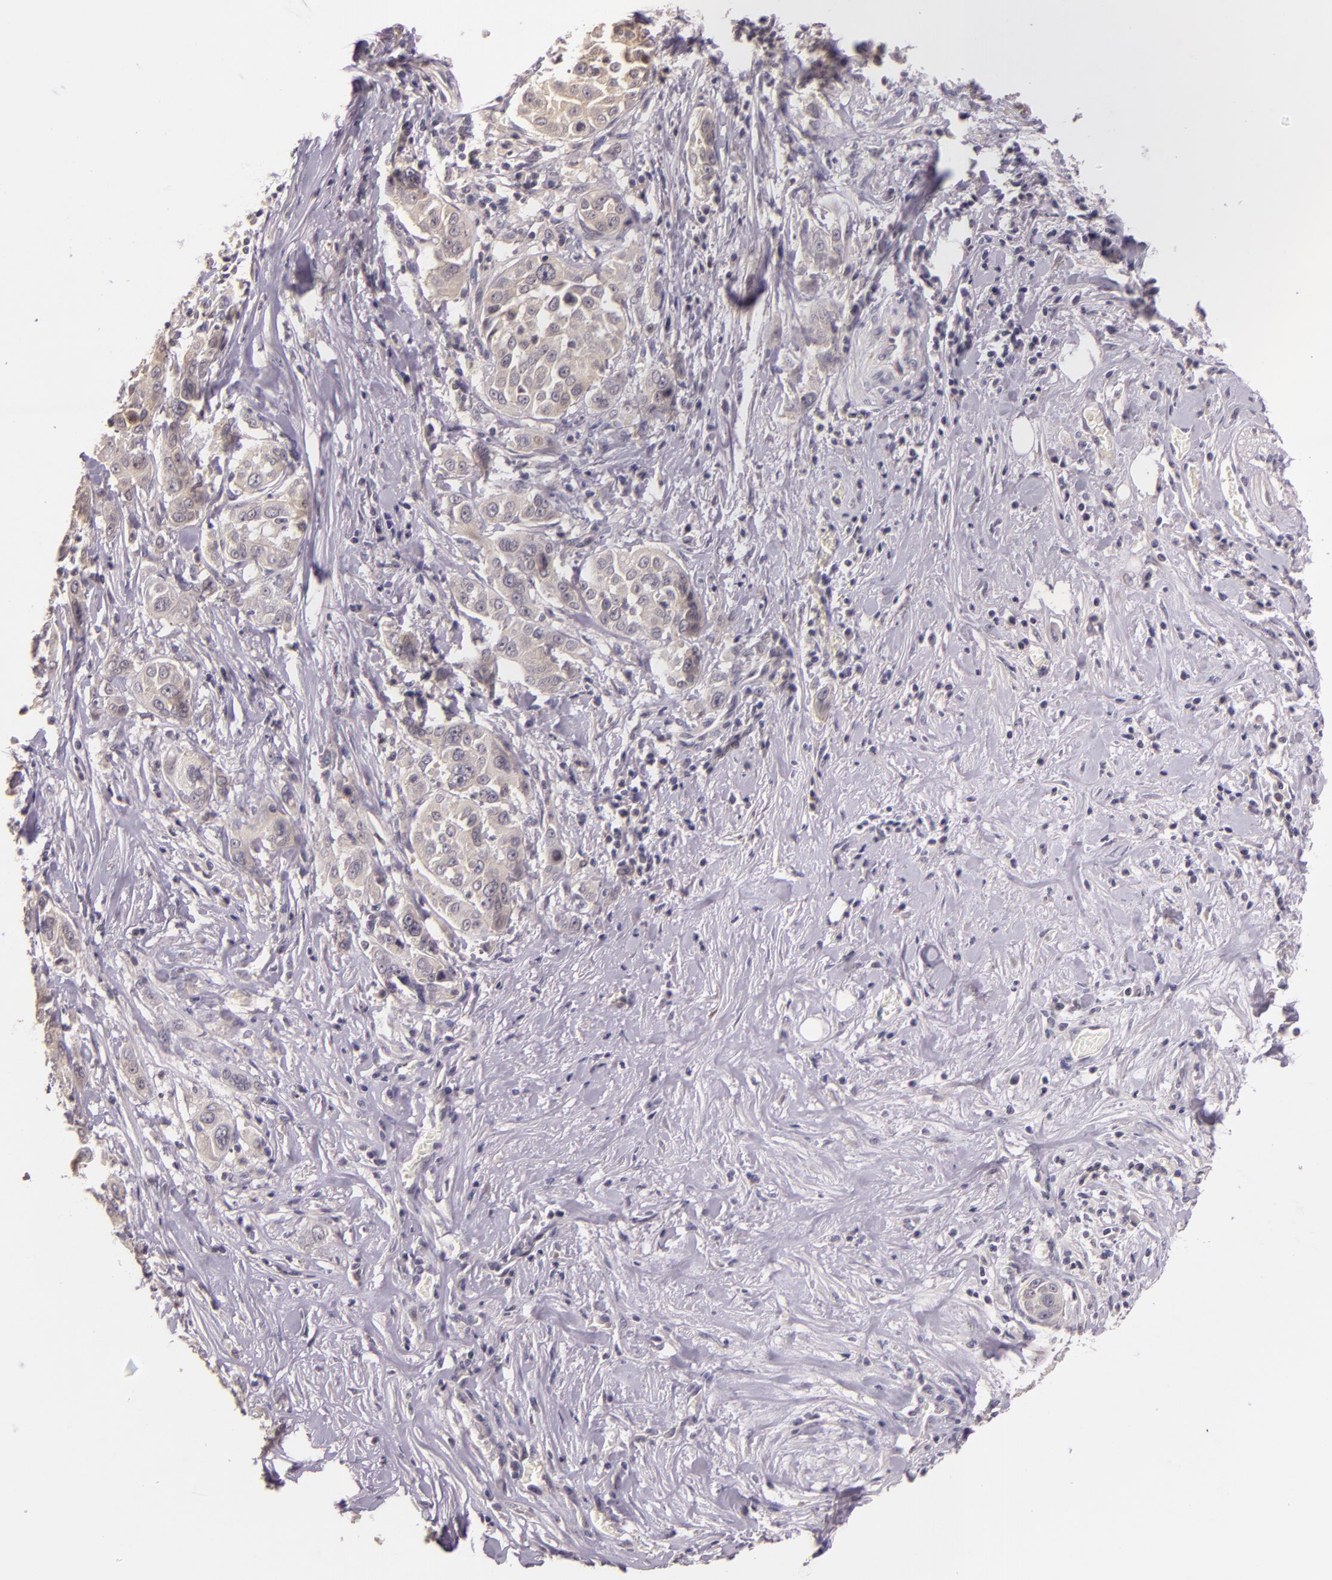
{"staining": {"intensity": "weak", "quantity": "25%-75%", "location": "cytoplasmic/membranous"}, "tissue": "pancreatic cancer", "cell_type": "Tumor cells", "image_type": "cancer", "snomed": [{"axis": "morphology", "description": "Adenocarcinoma, NOS"}, {"axis": "topography", "description": "Pancreas"}], "caption": "Pancreatic cancer stained for a protein displays weak cytoplasmic/membranous positivity in tumor cells.", "gene": "ARMH4", "patient": {"sex": "female", "age": 52}}